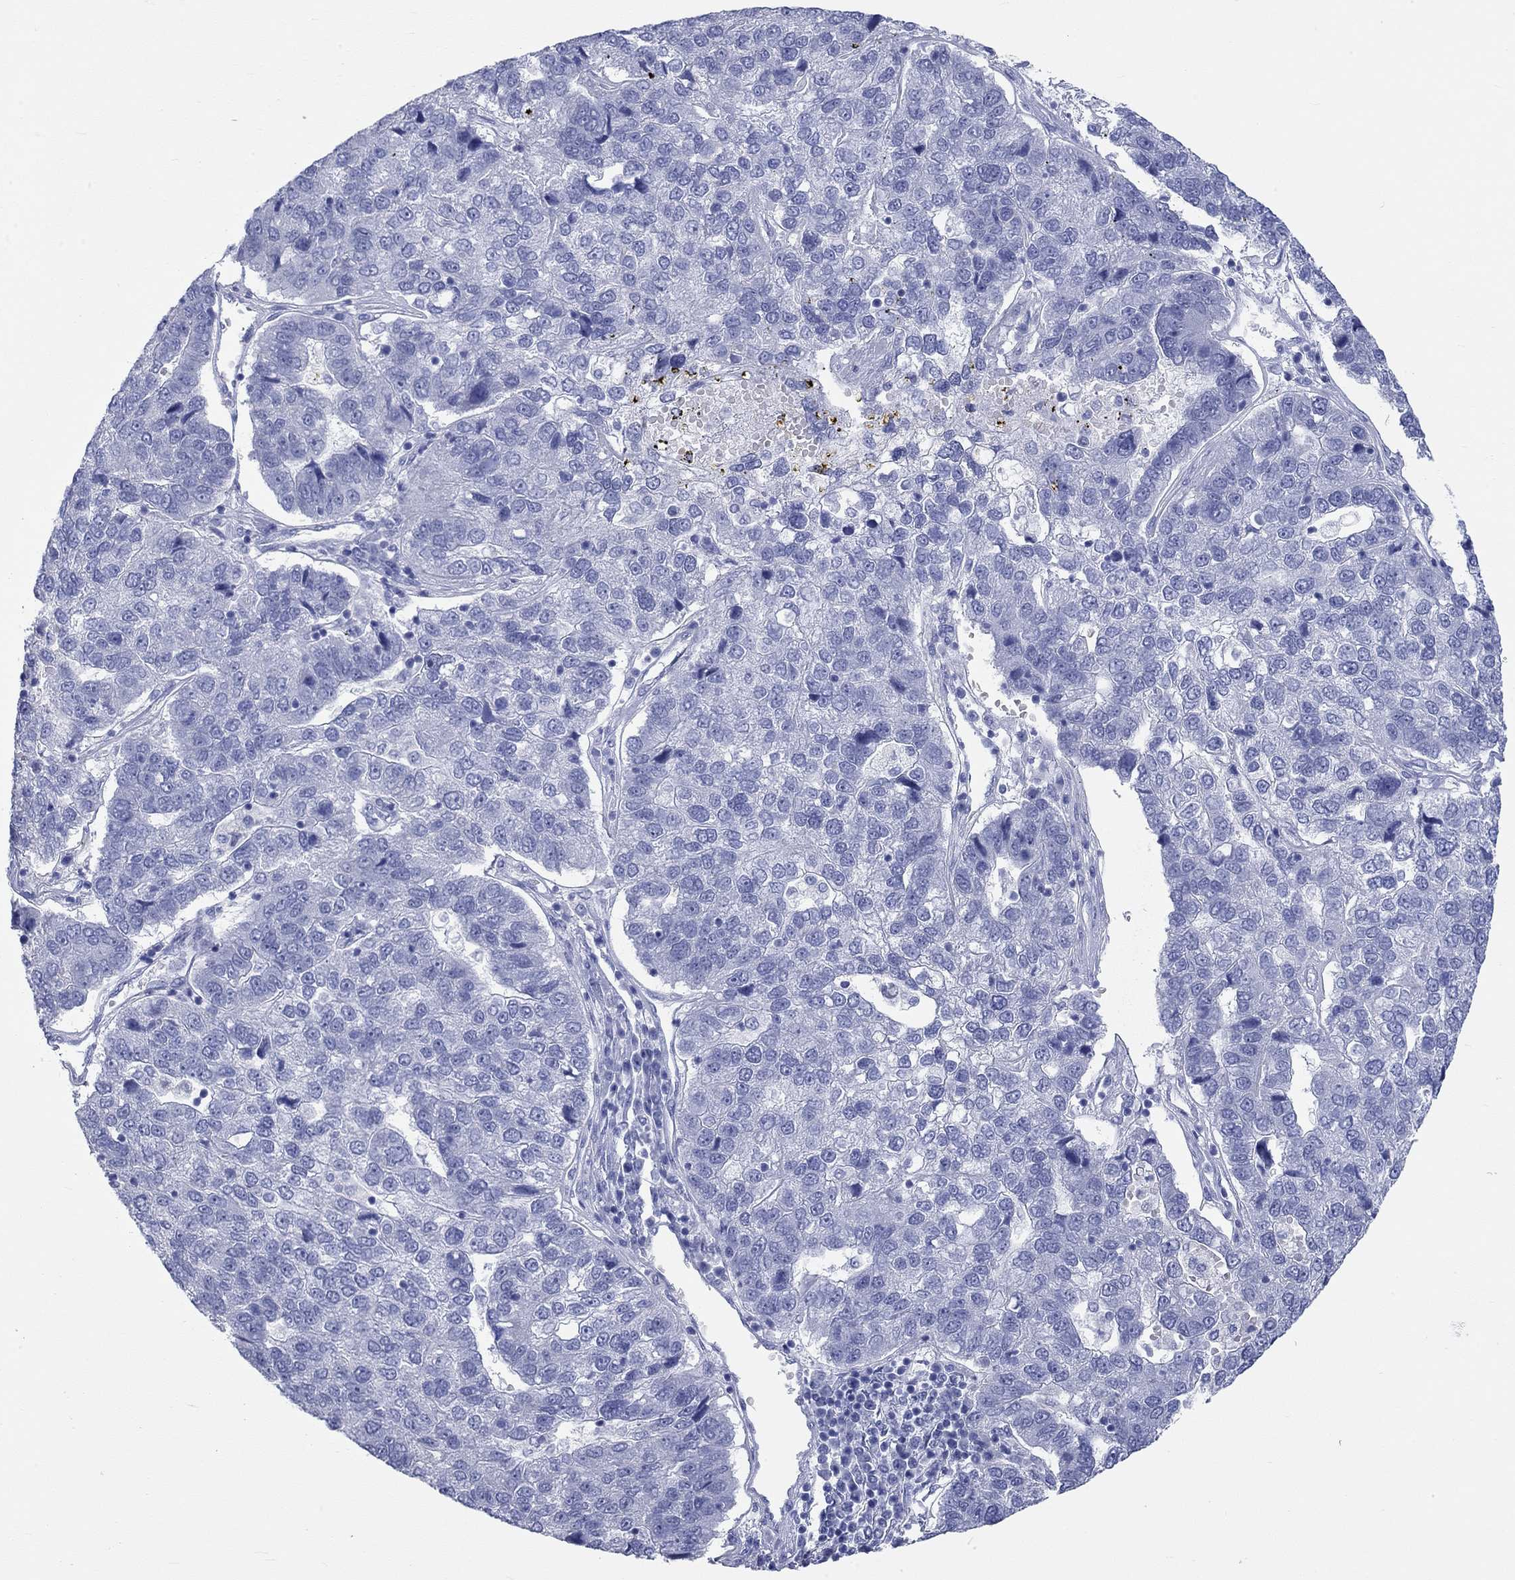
{"staining": {"intensity": "negative", "quantity": "none", "location": "none"}, "tissue": "pancreatic cancer", "cell_type": "Tumor cells", "image_type": "cancer", "snomed": [{"axis": "morphology", "description": "Adenocarcinoma, NOS"}, {"axis": "topography", "description": "Pancreas"}], "caption": "There is no significant positivity in tumor cells of adenocarcinoma (pancreatic). (DAB immunohistochemistry with hematoxylin counter stain).", "gene": "SPATA9", "patient": {"sex": "female", "age": 61}}